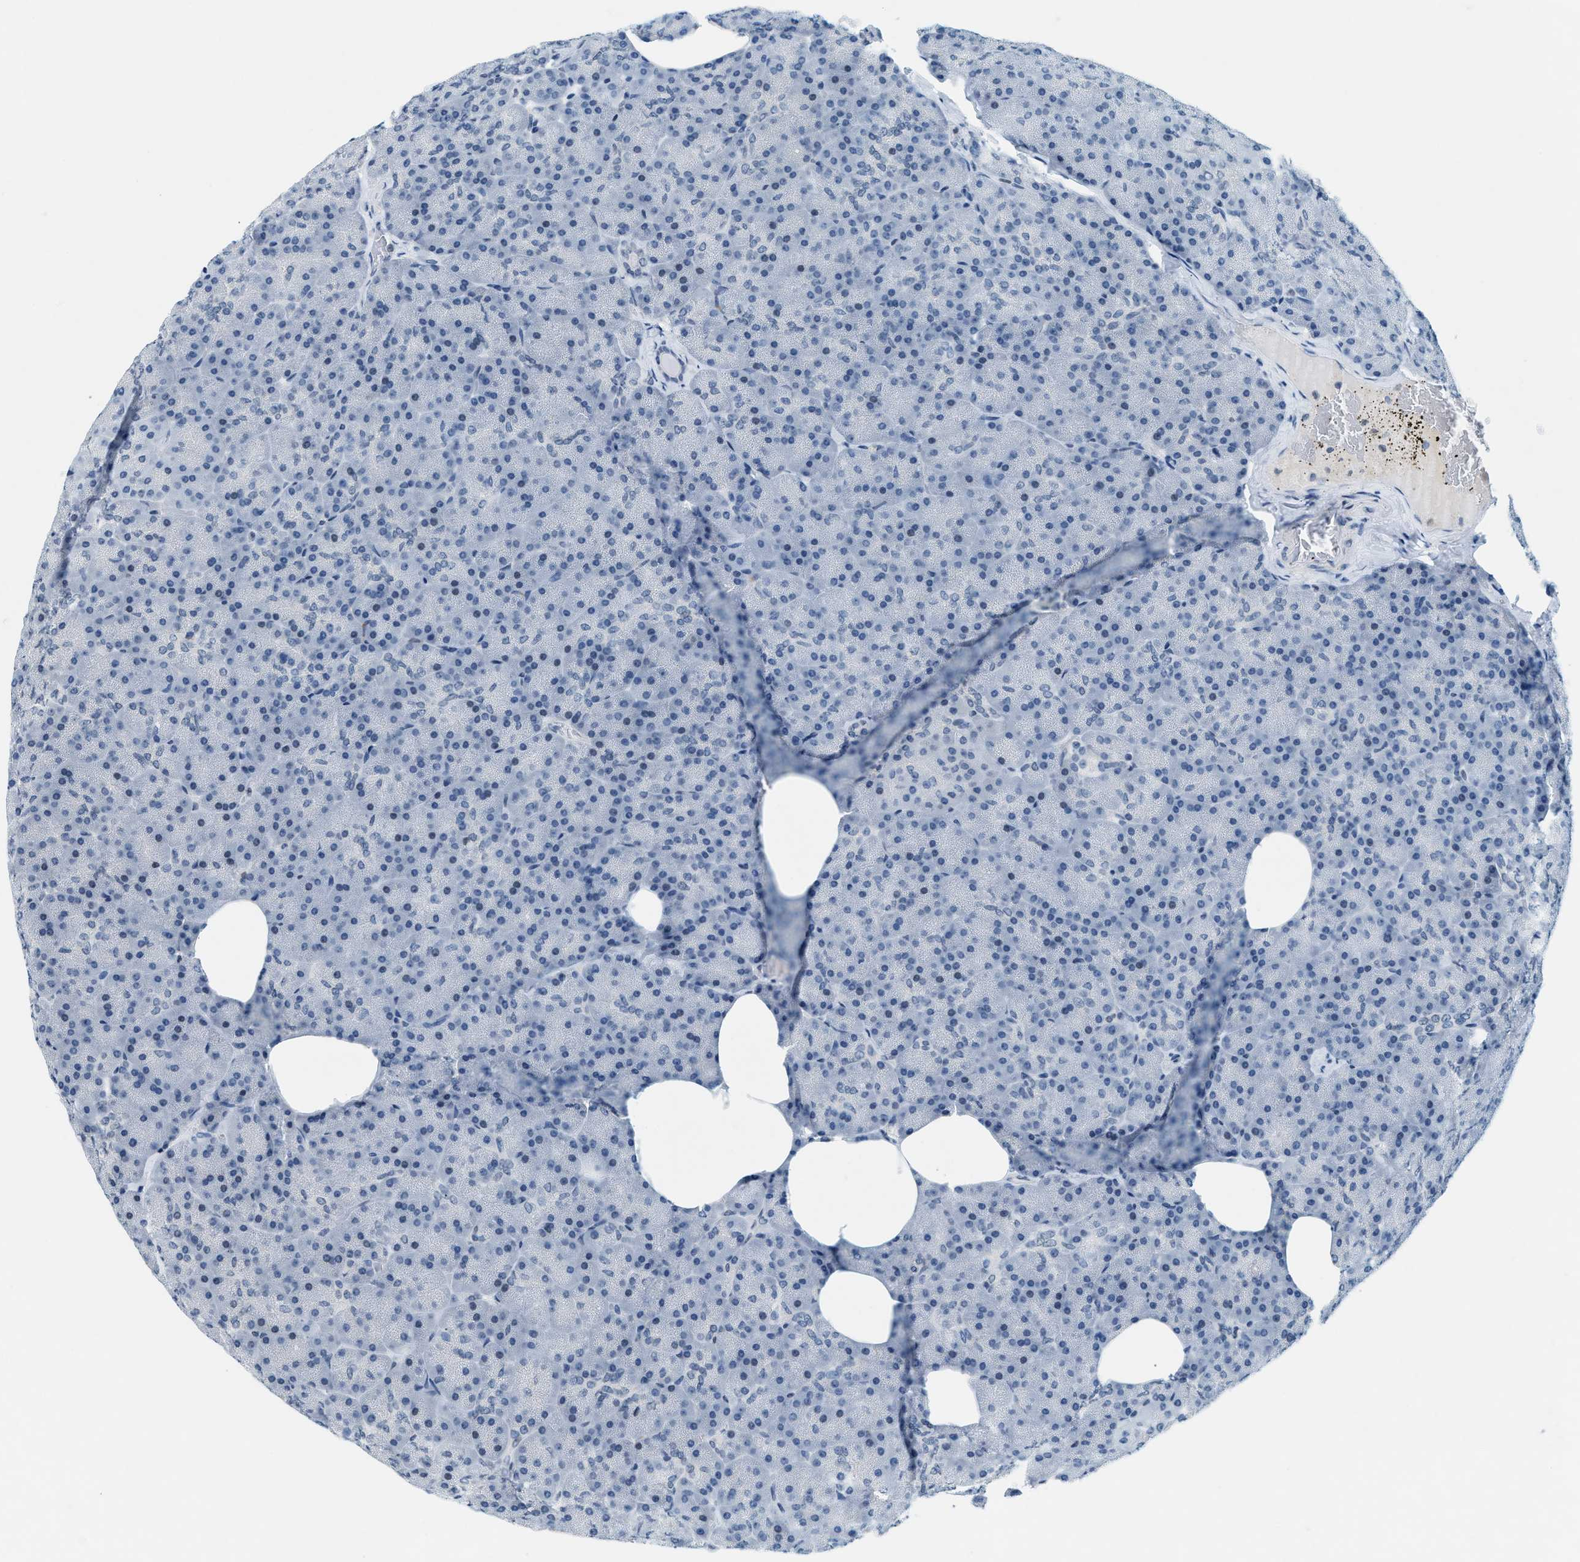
{"staining": {"intensity": "weak", "quantity": "<25%", "location": "nuclear"}, "tissue": "pancreas", "cell_type": "Exocrine glandular cells", "image_type": "normal", "snomed": [{"axis": "morphology", "description": "Normal tissue, NOS"}, {"axis": "topography", "description": "Pancreas"}], "caption": "IHC micrograph of unremarkable human pancreas stained for a protein (brown), which displays no staining in exocrine glandular cells. (Brightfield microscopy of DAB immunohistochemistry (IHC) at high magnification).", "gene": "UVRAG", "patient": {"sex": "female", "age": 35}}